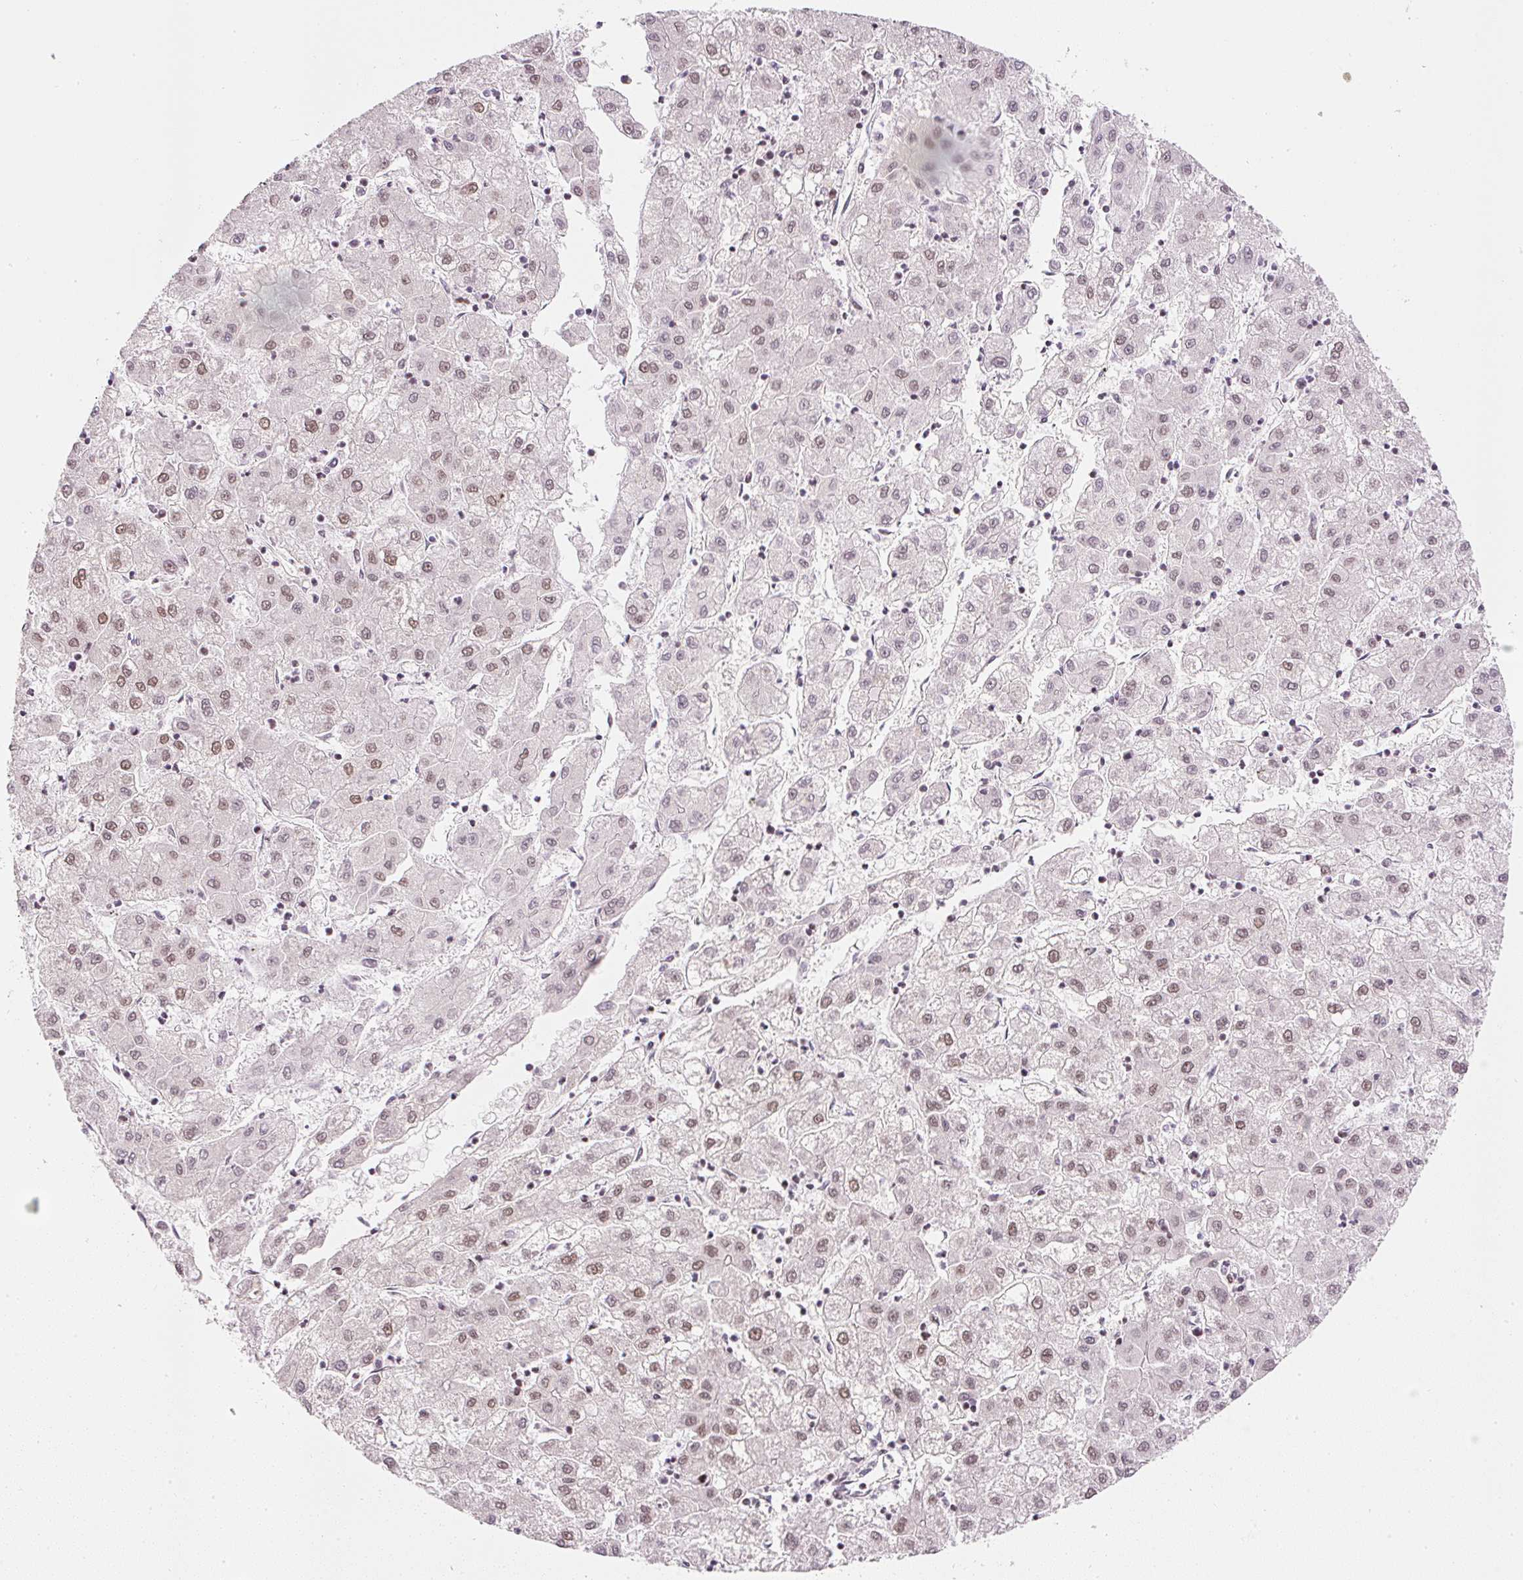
{"staining": {"intensity": "moderate", "quantity": ">75%", "location": "nuclear"}, "tissue": "liver cancer", "cell_type": "Tumor cells", "image_type": "cancer", "snomed": [{"axis": "morphology", "description": "Carcinoma, Hepatocellular, NOS"}, {"axis": "topography", "description": "Liver"}], "caption": "Human liver cancer stained with a protein marker reveals moderate staining in tumor cells.", "gene": "DPPA4", "patient": {"sex": "male", "age": 72}}